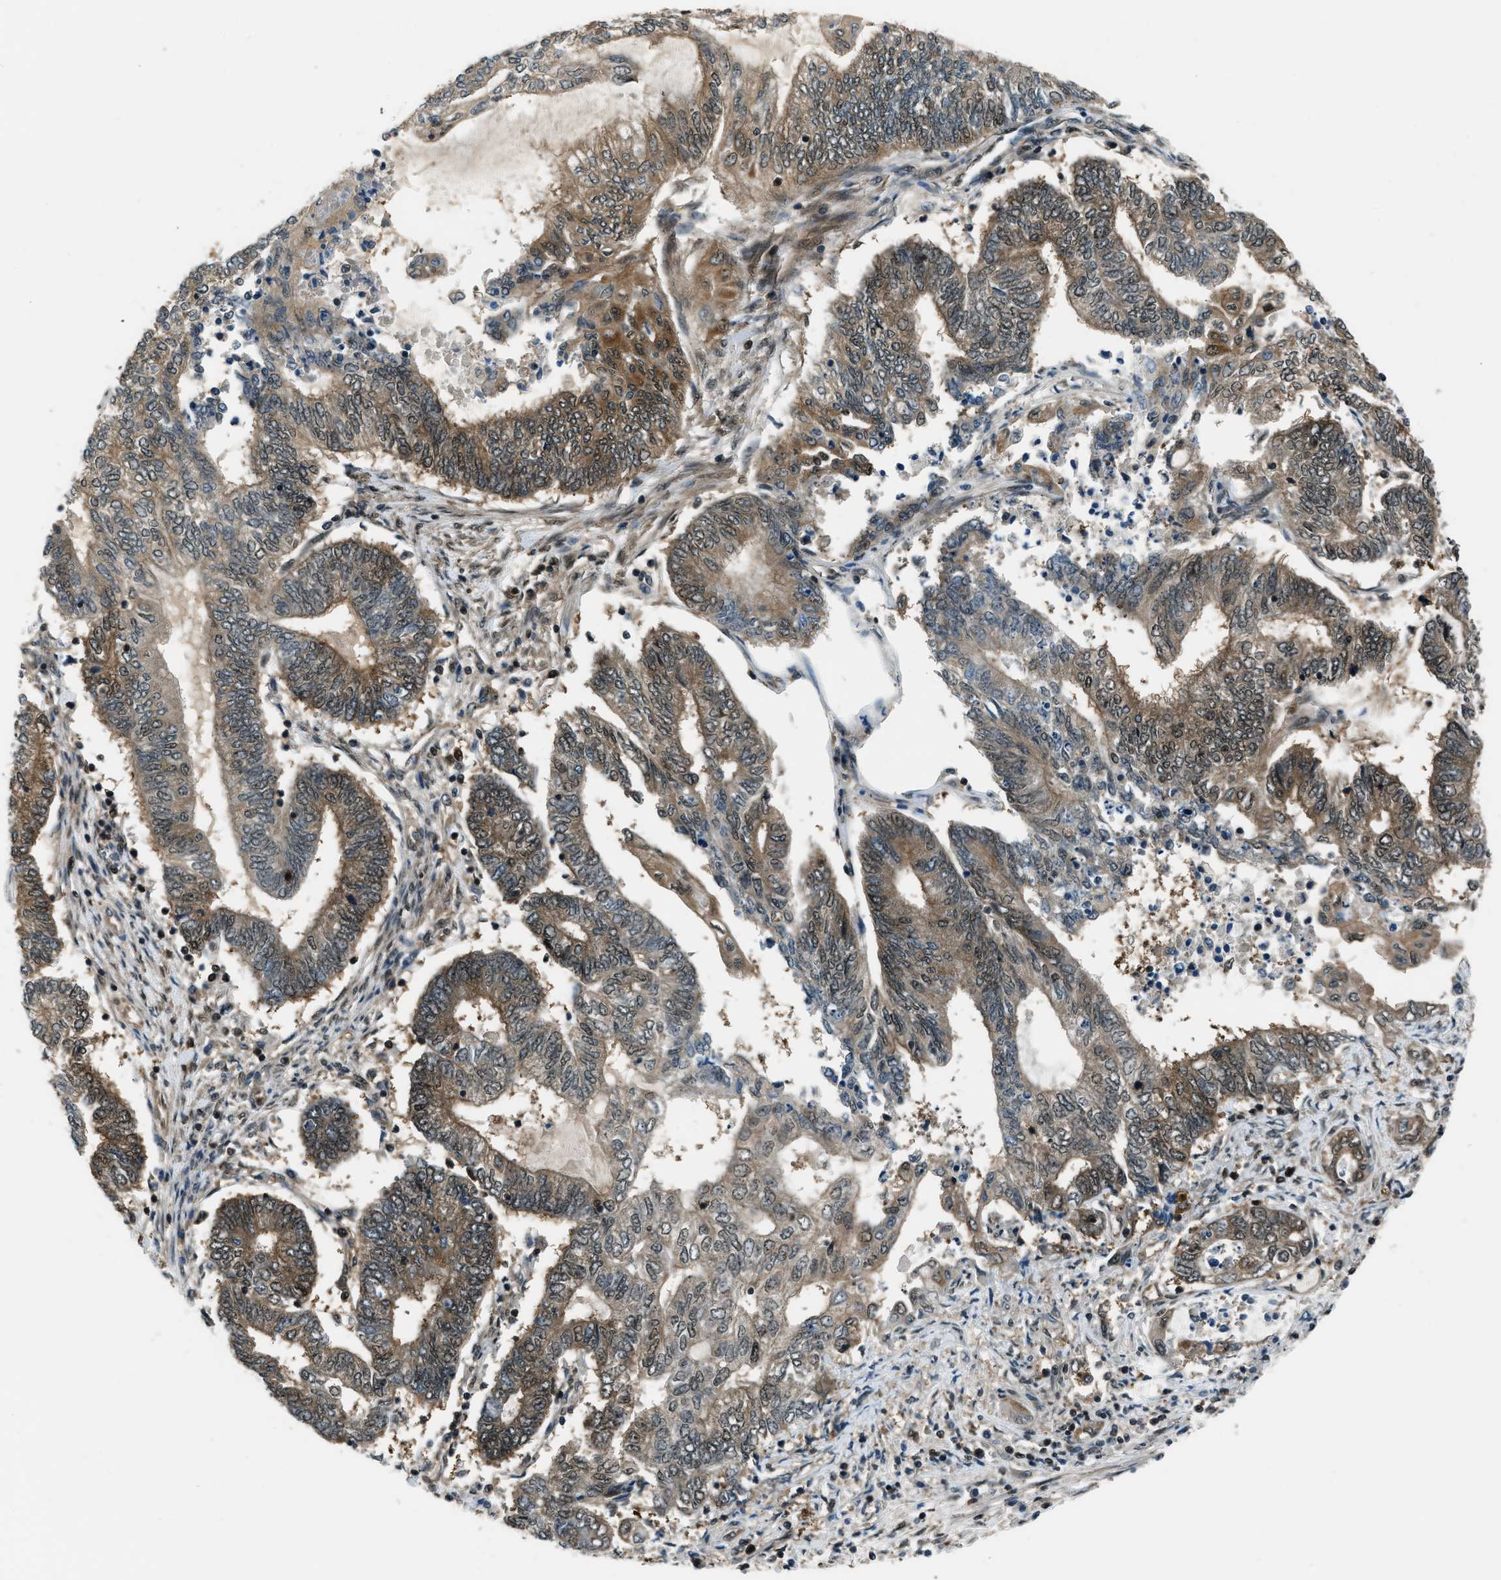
{"staining": {"intensity": "weak", "quantity": ">75%", "location": "cytoplasmic/membranous,nuclear"}, "tissue": "endometrial cancer", "cell_type": "Tumor cells", "image_type": "cancer", "snomed": [{"axis": "morphology", "description": "Adenocarcinoma, NOS"}, {"axis": "topography", "description": "Uterus"}, {"axis": "topography", "description": "Endometrium"}], "caption": "Immunohistochemistry image of neoplastic tissue: human adenocarcinoma (endometrial) stained using immunohistochemistry (IHC) displays low levels of weak protein expression localized specifically in the cytoplasmic/membranous and nuclear of tumor cells, appearing as a cytoplasmic/membranous and nuclear brown color.", "gene": "NUDCD3", "patient": {"sex": "female", "age": 70}}